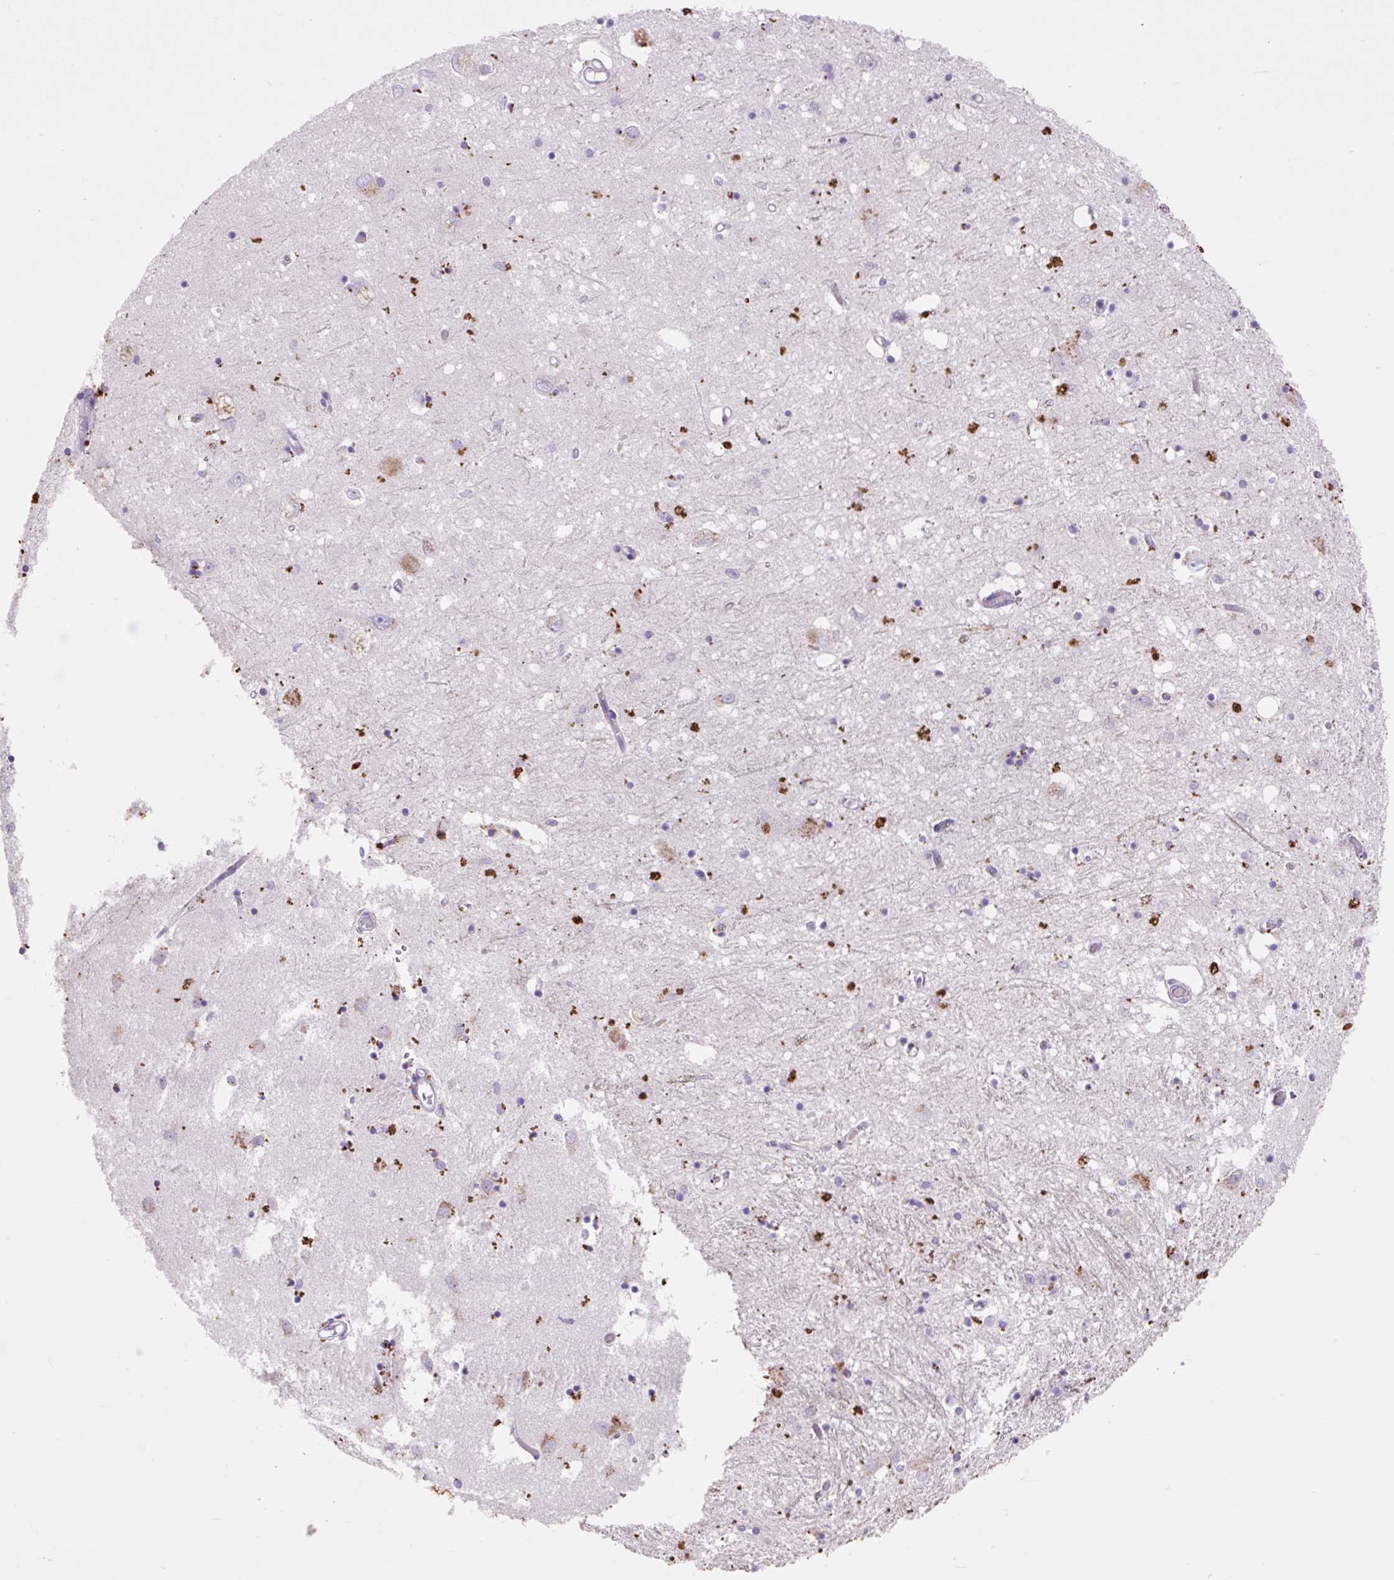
{"staining": {"intensity": "negative", "quantity": "none", "location": "none"}, "tissue": "caudate", "cell_type": "Glial cells", "image_type": "normal", "snomed": [{"axis": "morphology", "description": "Normal tissue, NOS"}, {"axis": "topography", "description": "Lateral ventricle wall"}], "caption": "Immunohistochemistry of normal human caudate exhibits no positivity in glial cells. Nuclei are stained in blue.", "gene": "HEXA", "patient": {"sex": "male", "age": 70}}